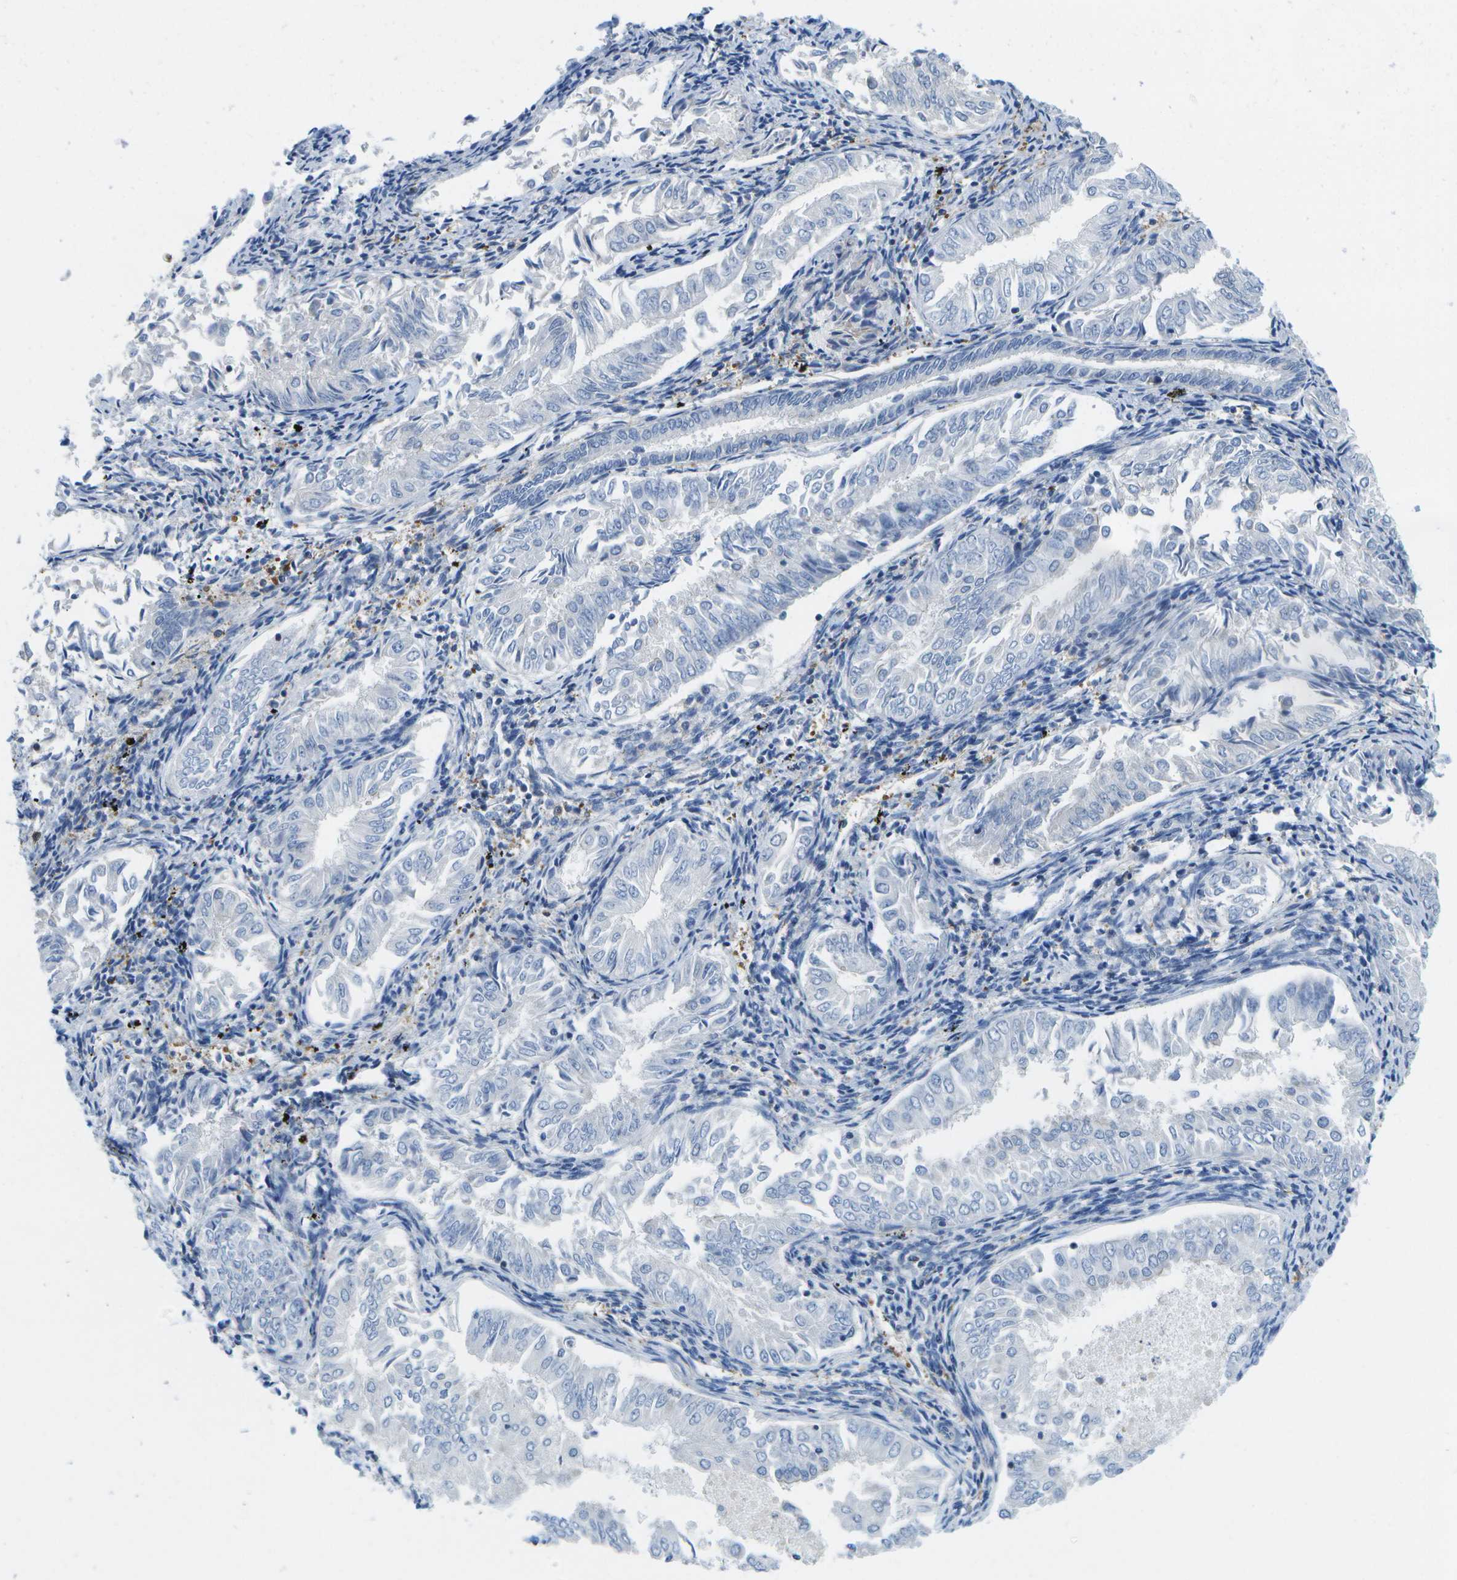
{"staining": {"intensity": "negative", "quantity": "none", "location": "none"}, "tissue": "endometrial cancer", "cell_type": "Tumor cells", "image_type": "cancer", "snomed": [{"axis": "morphology", "description": "Adenocarcinoma, NOS"}, {"axis": "topography", "description": "Endometrium"}], "caption": "An IHC histopathology image of endometrial cancer is shown. There is no staining in tumor cells of endometrial cancer.", "gene": "RCSD1", "patient": {"sex": "female", "age": 53}}